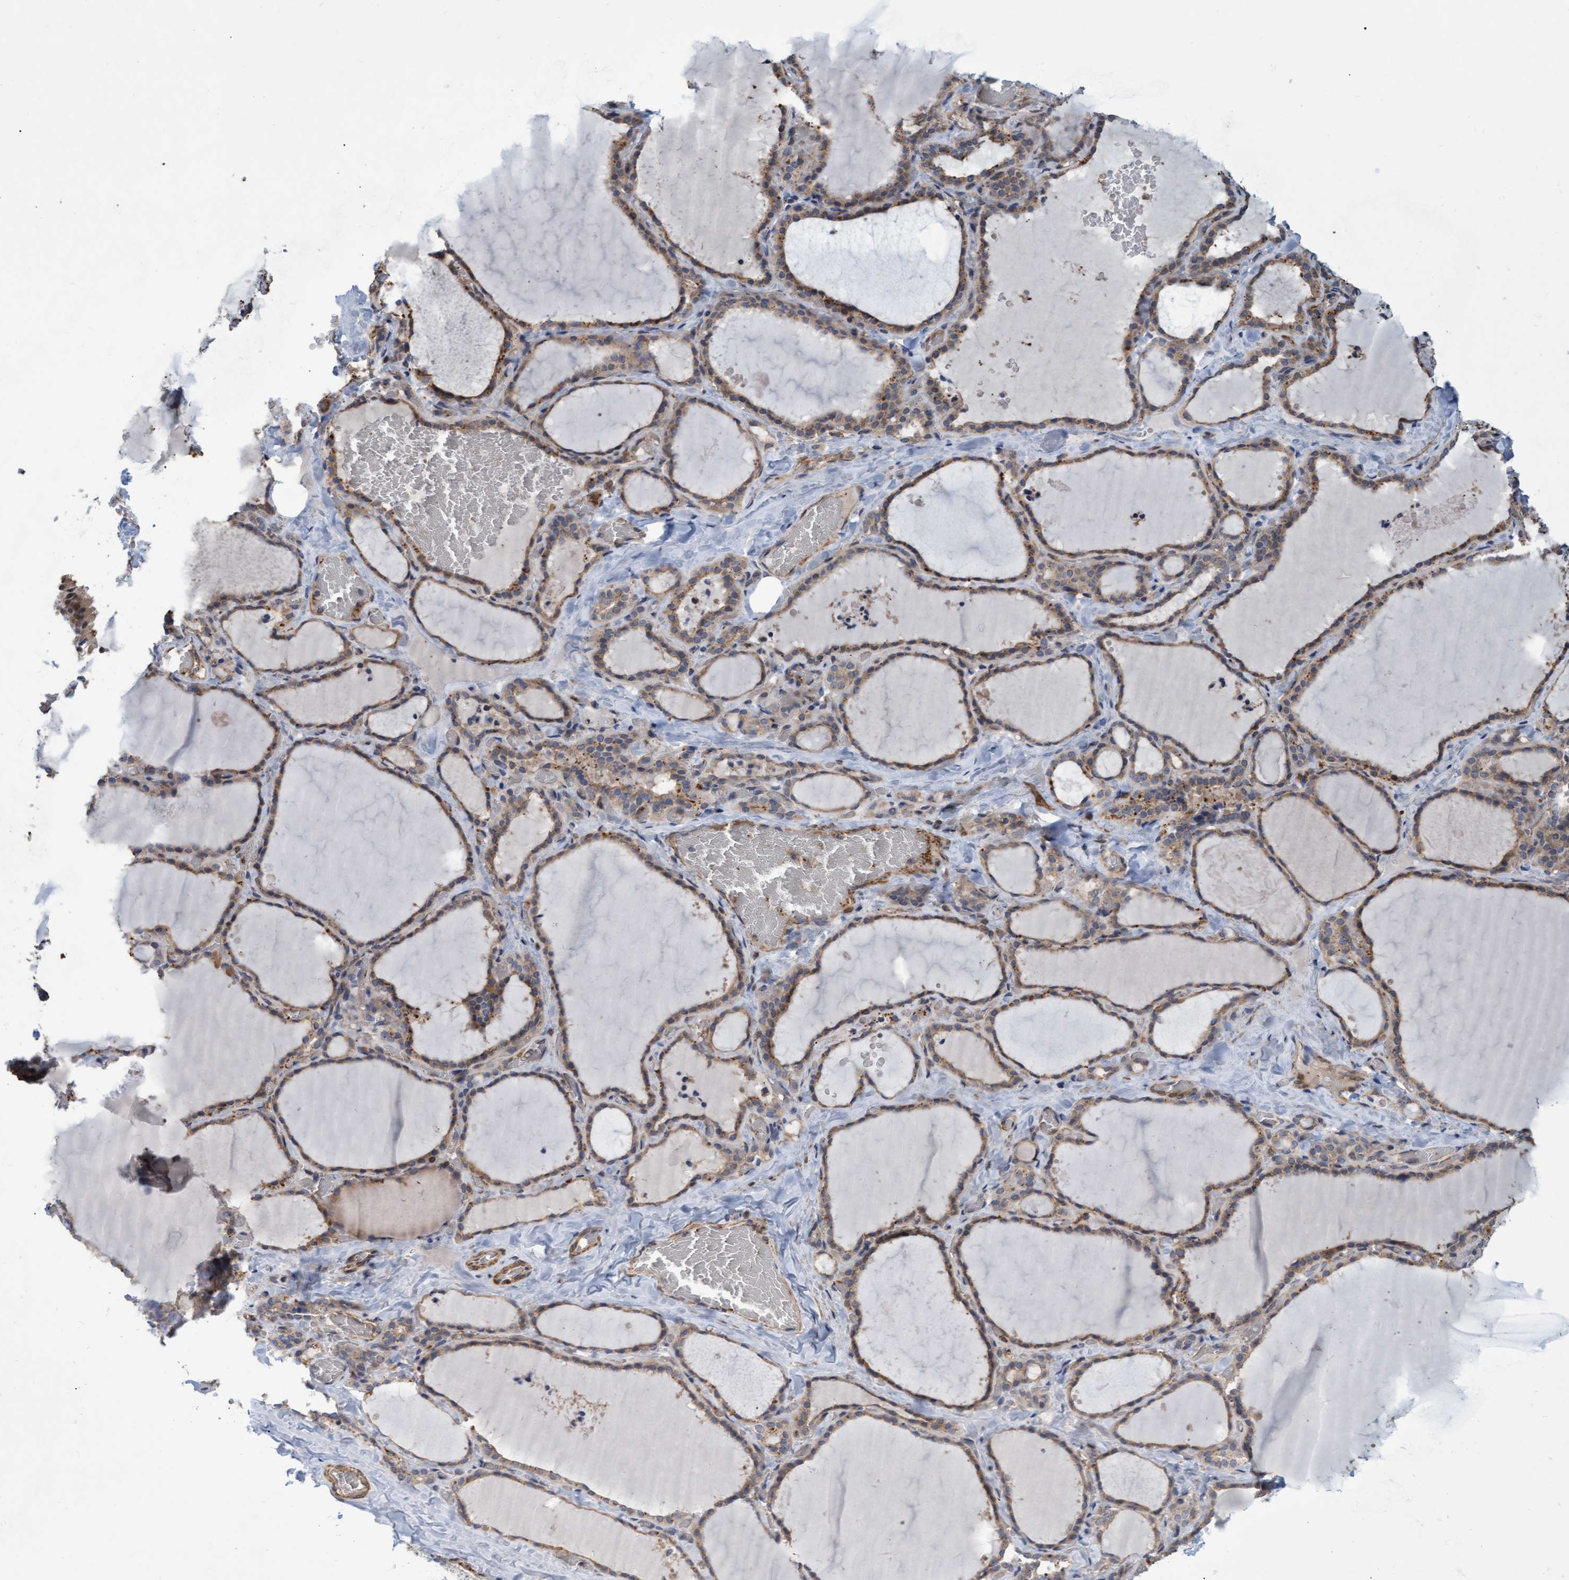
{"staining": {"intensity": "weak", "quantity": ">75%", "location": "cytoplasmic/membranous"}, "tissue": "thyroid gland", "cell_type": "Glandular cells", "image_type": "normal", "snomed": [{"axis": "morphology", "description": "Normal tissue, NOS"}, {"axis": "topography", "description": "Thyroid gland"}], "caption": "Human thyroid gland stained with a brown dye shows weak cytoplasmic/membranous positive expression in approximately >75% of glandular cells.", "gene": "NAA15", "patient": {"sex": "female", "age": 22}}